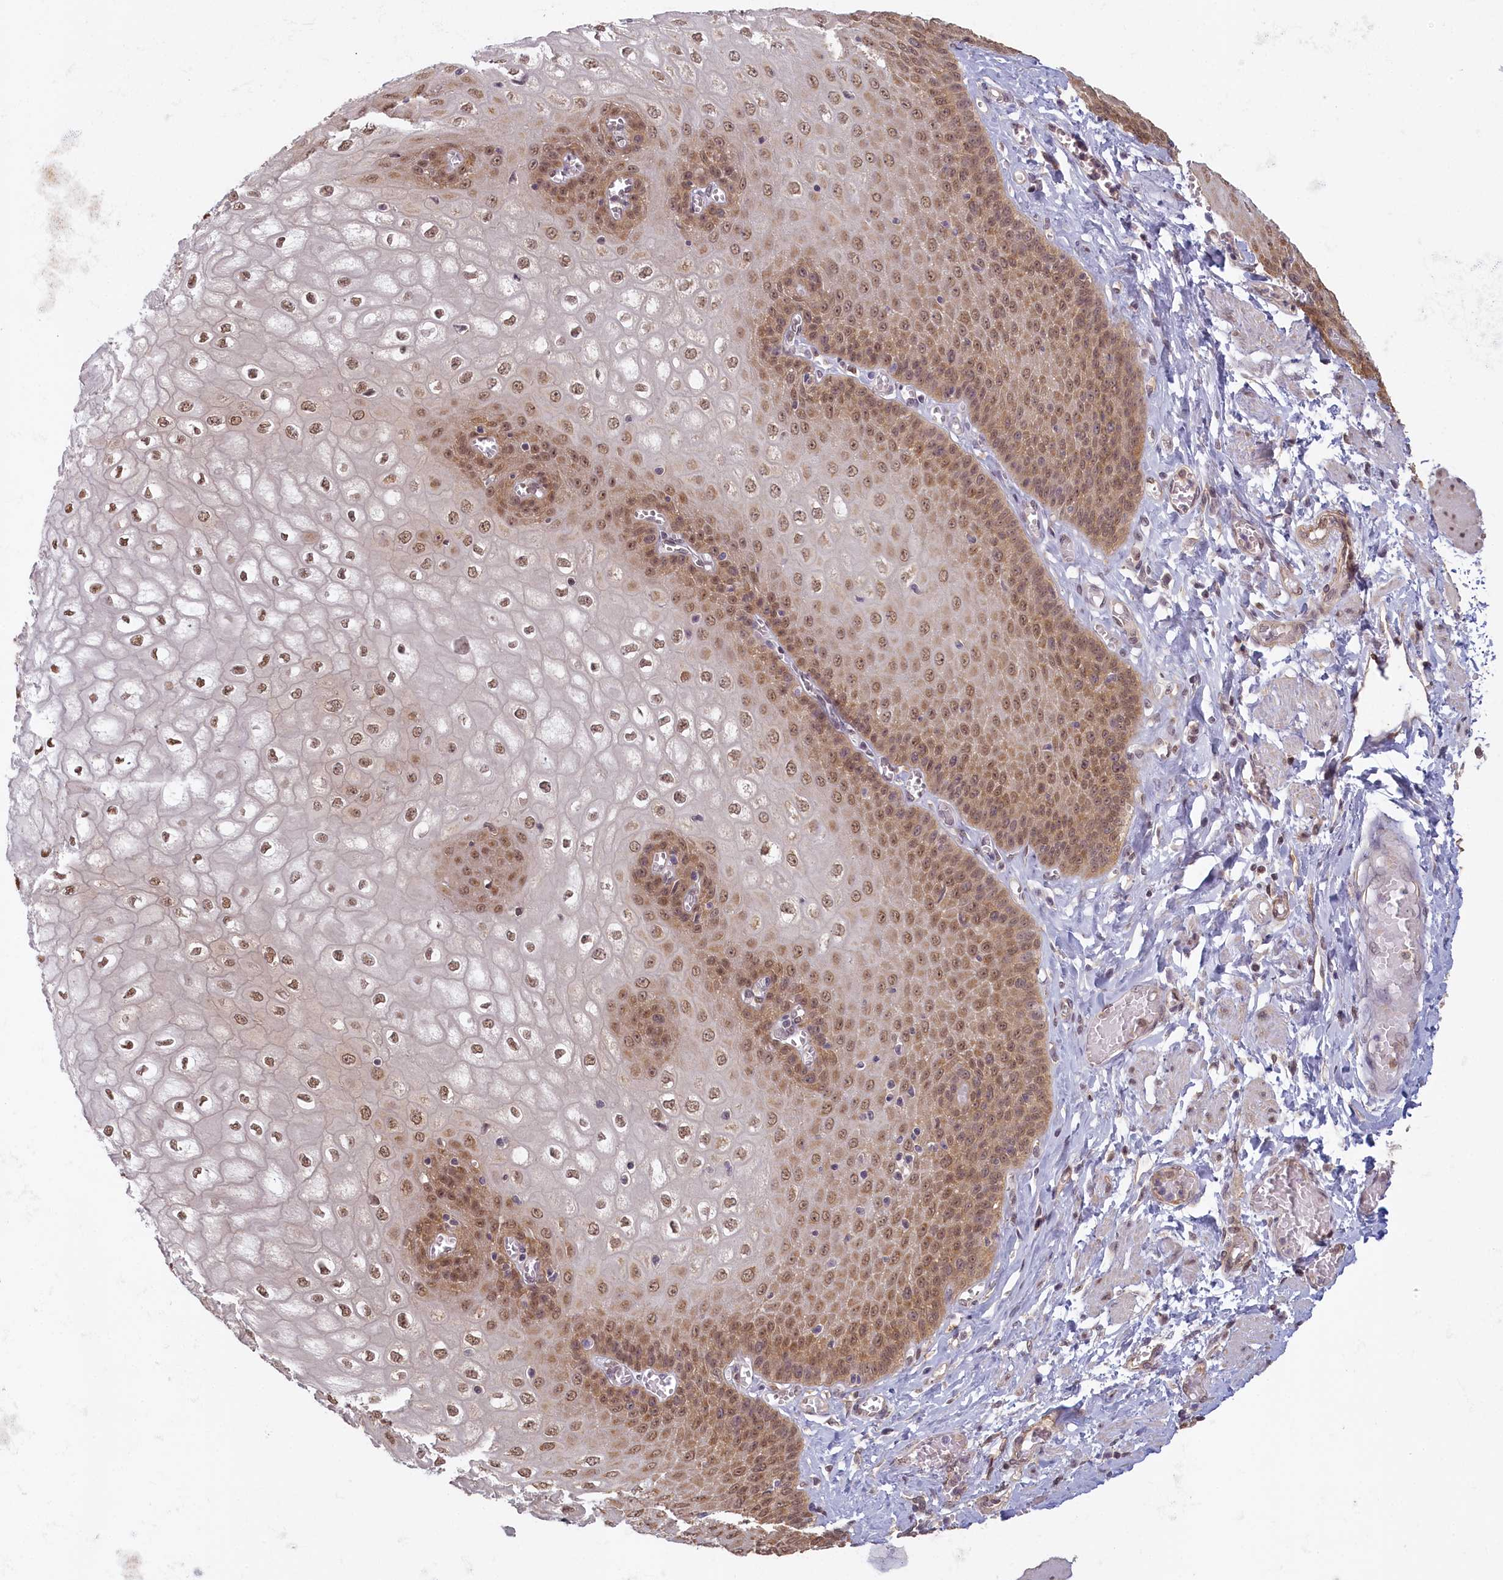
{"staining": {"intensity": "moderate", "quantity": ">75%", "location": "nuclear"}, "tissue": "esophagus", "cell_type": "Squamous epithelial cells", "image_type": "normal", "snomed": [{"axis": "morphology", "description": "Normal tissue, NOS"}, {"axis": "topography", "description": "Esophagus"}], "caption": "Squamous epithelial cells display moderate nuclear positivity in about >75% of cells in unremarkable esophagus.", "gene": "C19orf44", "patient": {"sex": "male", "age": 60}}